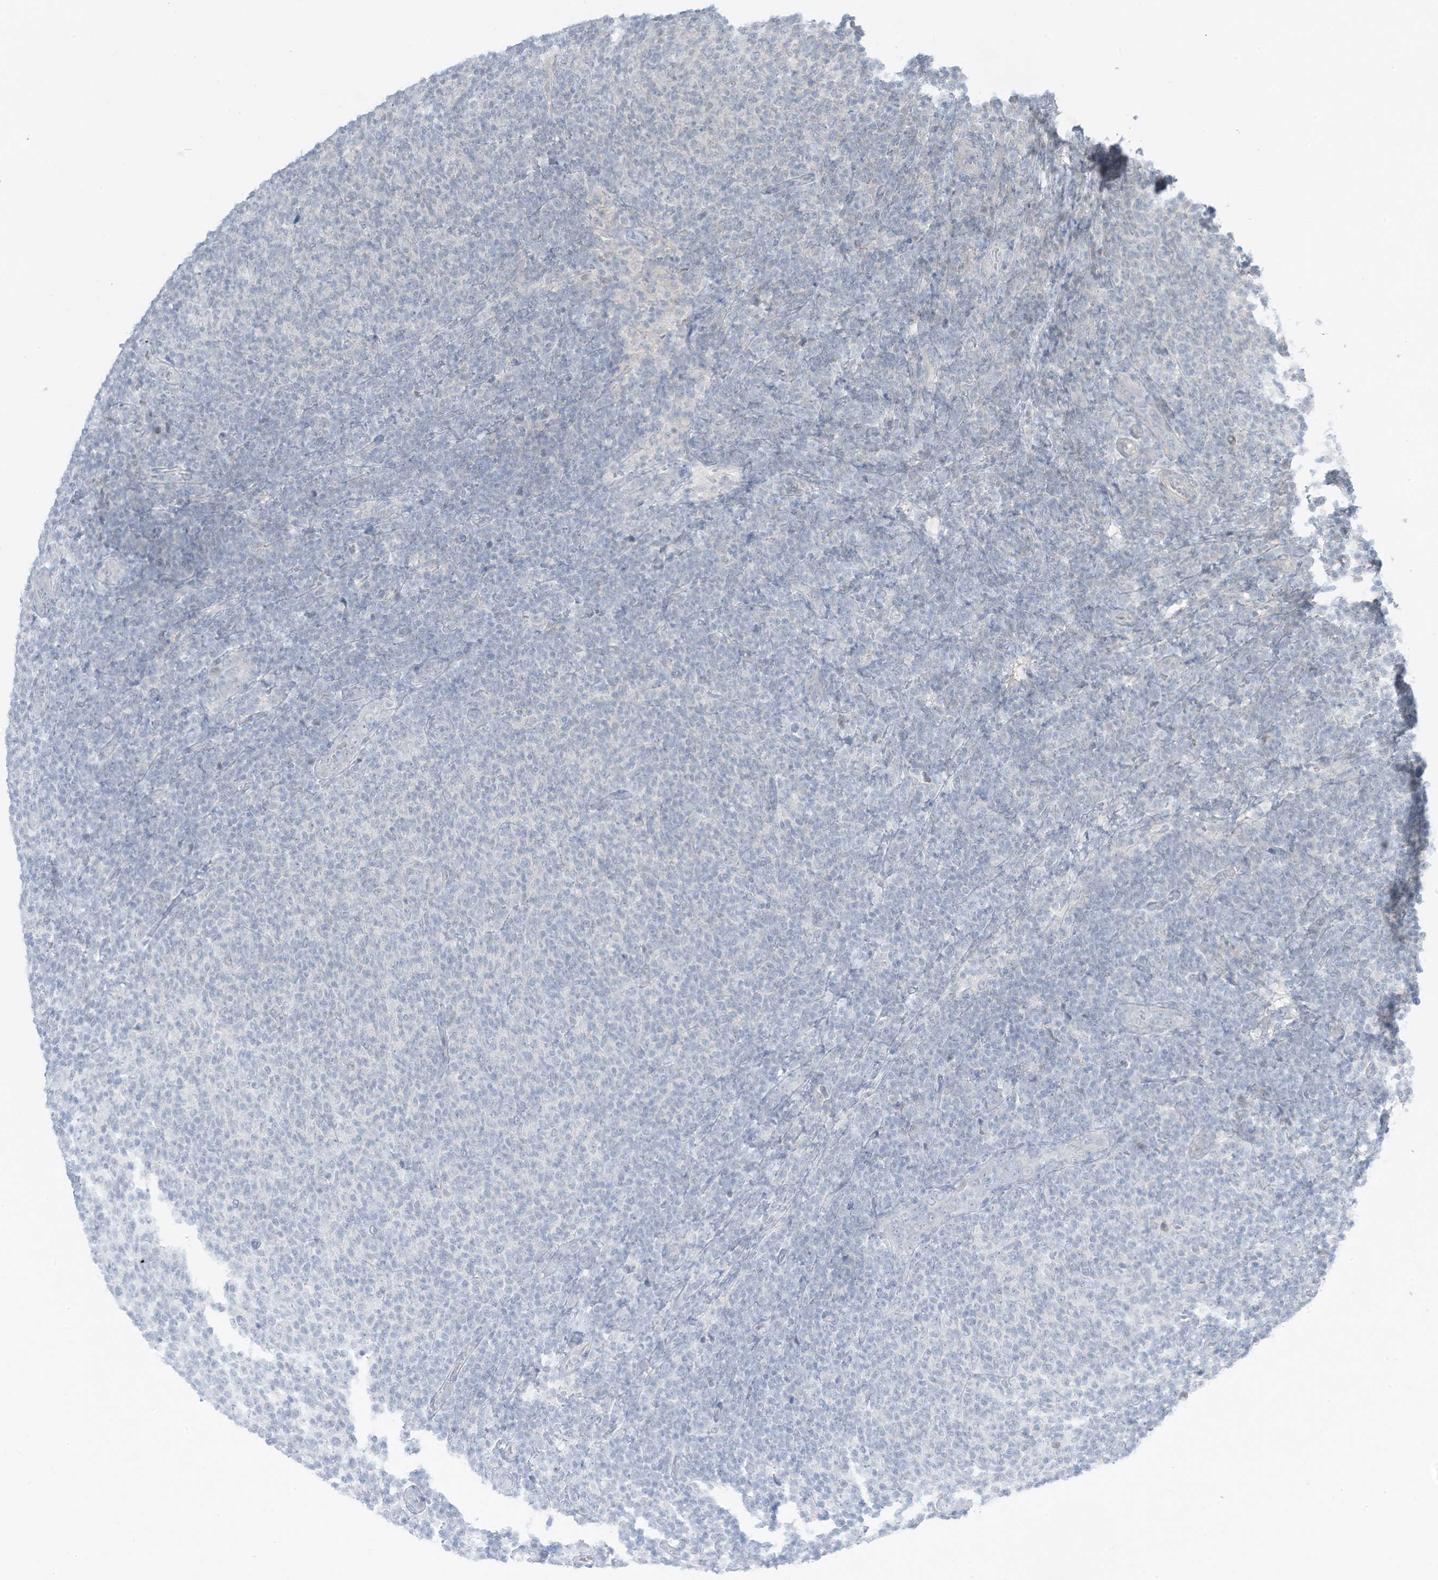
{"staining": {"intensity": "negative", "quantity": "none", "location": "none"}, "tissue": "lymphoma", "cell_type": "Tumor cells", "image_type": "cancer", "snomed": [{"axis": "morphology", "description": "Malignant lymphoma, non-Hodgkin's type, Low grade"}, {"axis": "topography", "description": "Lymph node"}], "caption": "Tumor cells are negative for protein expression in human low-grade malignant lymphoma, non-Hodgkin's type. (DAB (3,3'-diaminobenzidine) immunohistochemistry visualized using brightfield microscopy, high magnification).", "gene": "ASPRV1", "patient": {"sex": "male", "age": 66}}